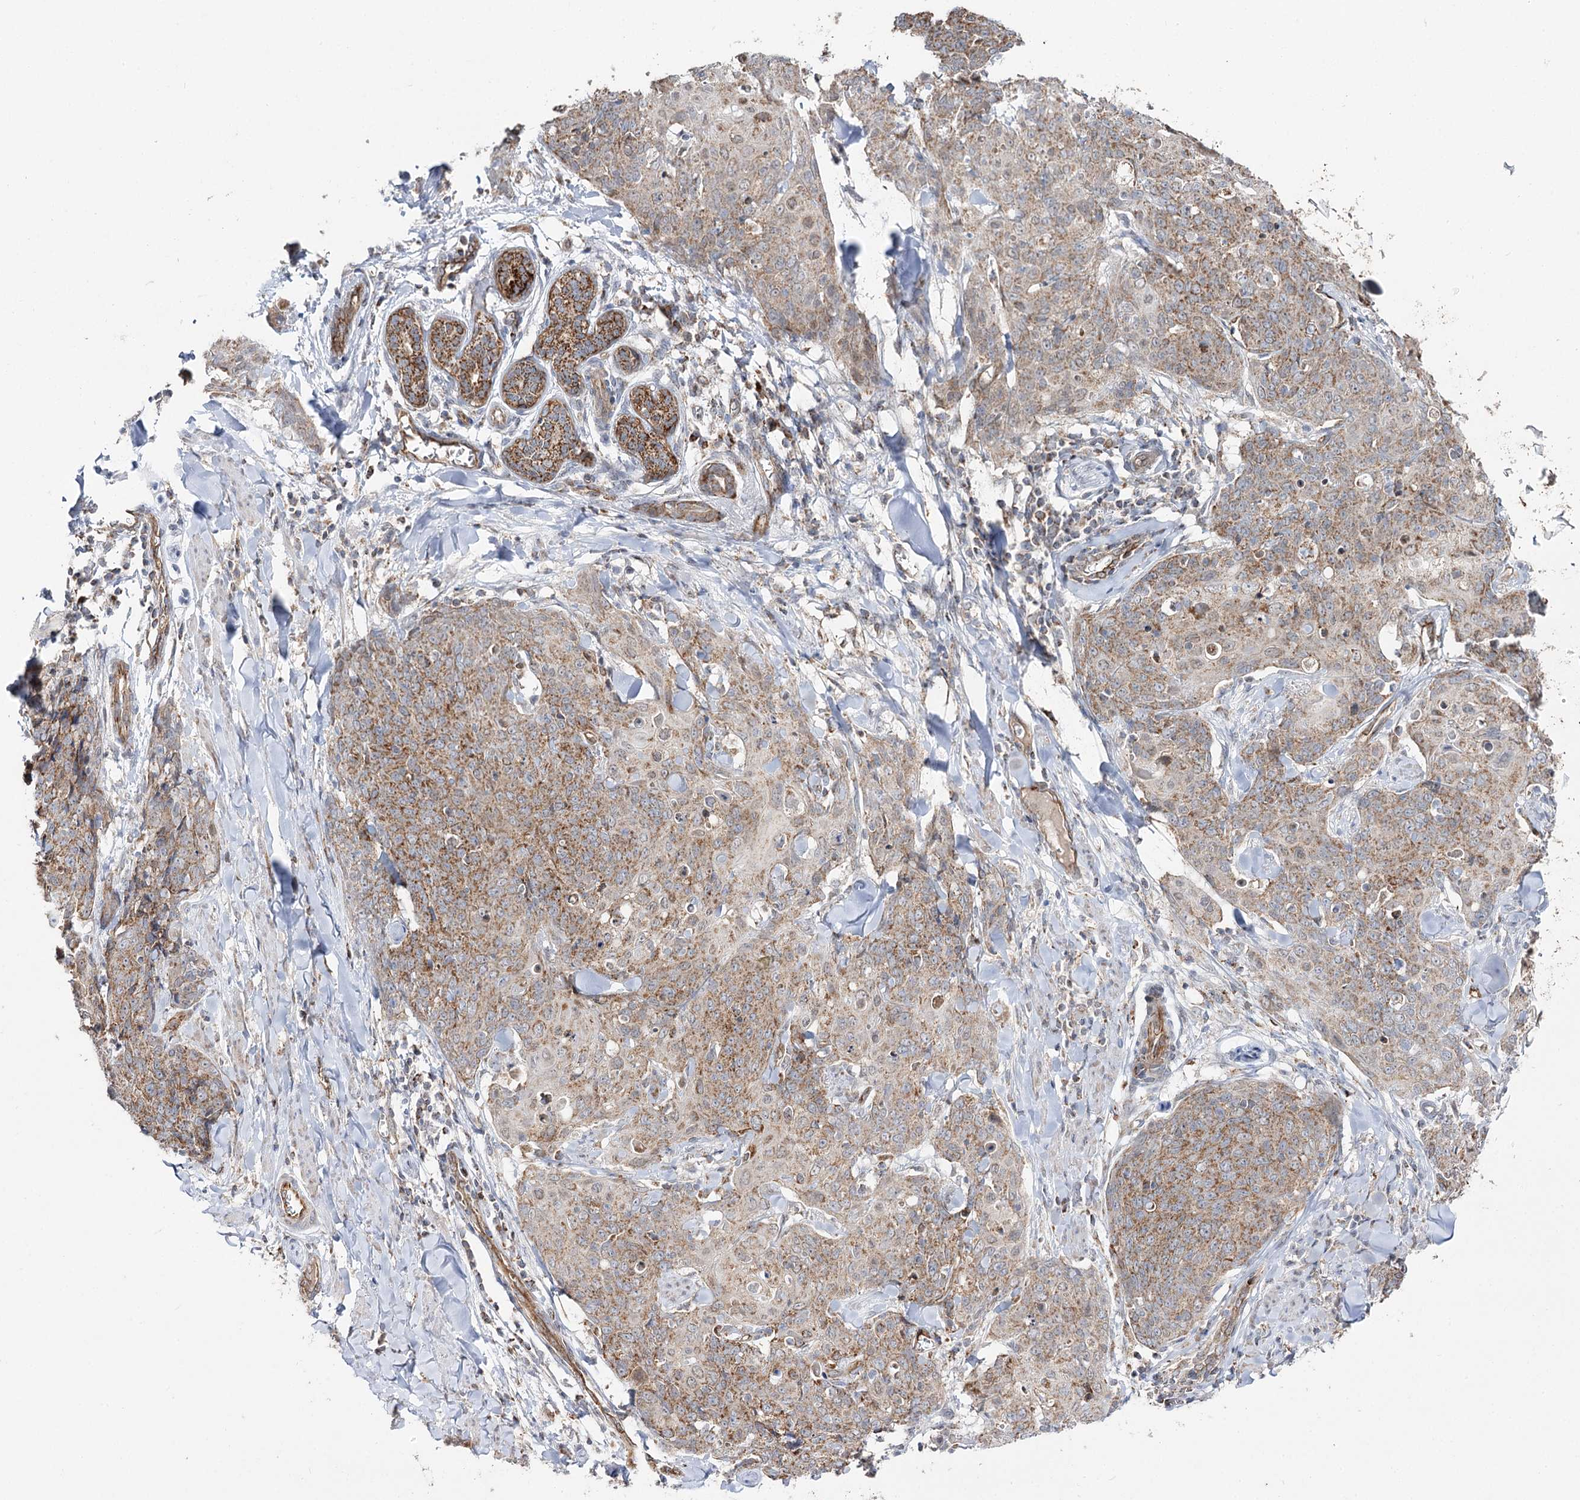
{"staining": {"intensity": "moderate", "quantity": ">75%", "location": "cytoplasmic/membranous"}, "tissue": "skin cancer", "cell_type": "Tumor cells", "image_type": "cancer", "snomed": [{"axis": "morphology", "description": "Squamous cell carcinoma, NOS"}, {"axis": "topography", "description": "Skin"}, {"axis": "topography", "description": "Vulva"}], "caption": "This micrograph shows immunohistochemistry staining of human skin squamous cell carcinoma, with medium moderate cytoplasmic/membranous expression in approximately >75% of tumor cells.", "gene": "CBR4", "patient": {"sex": "female", "age": 85}}